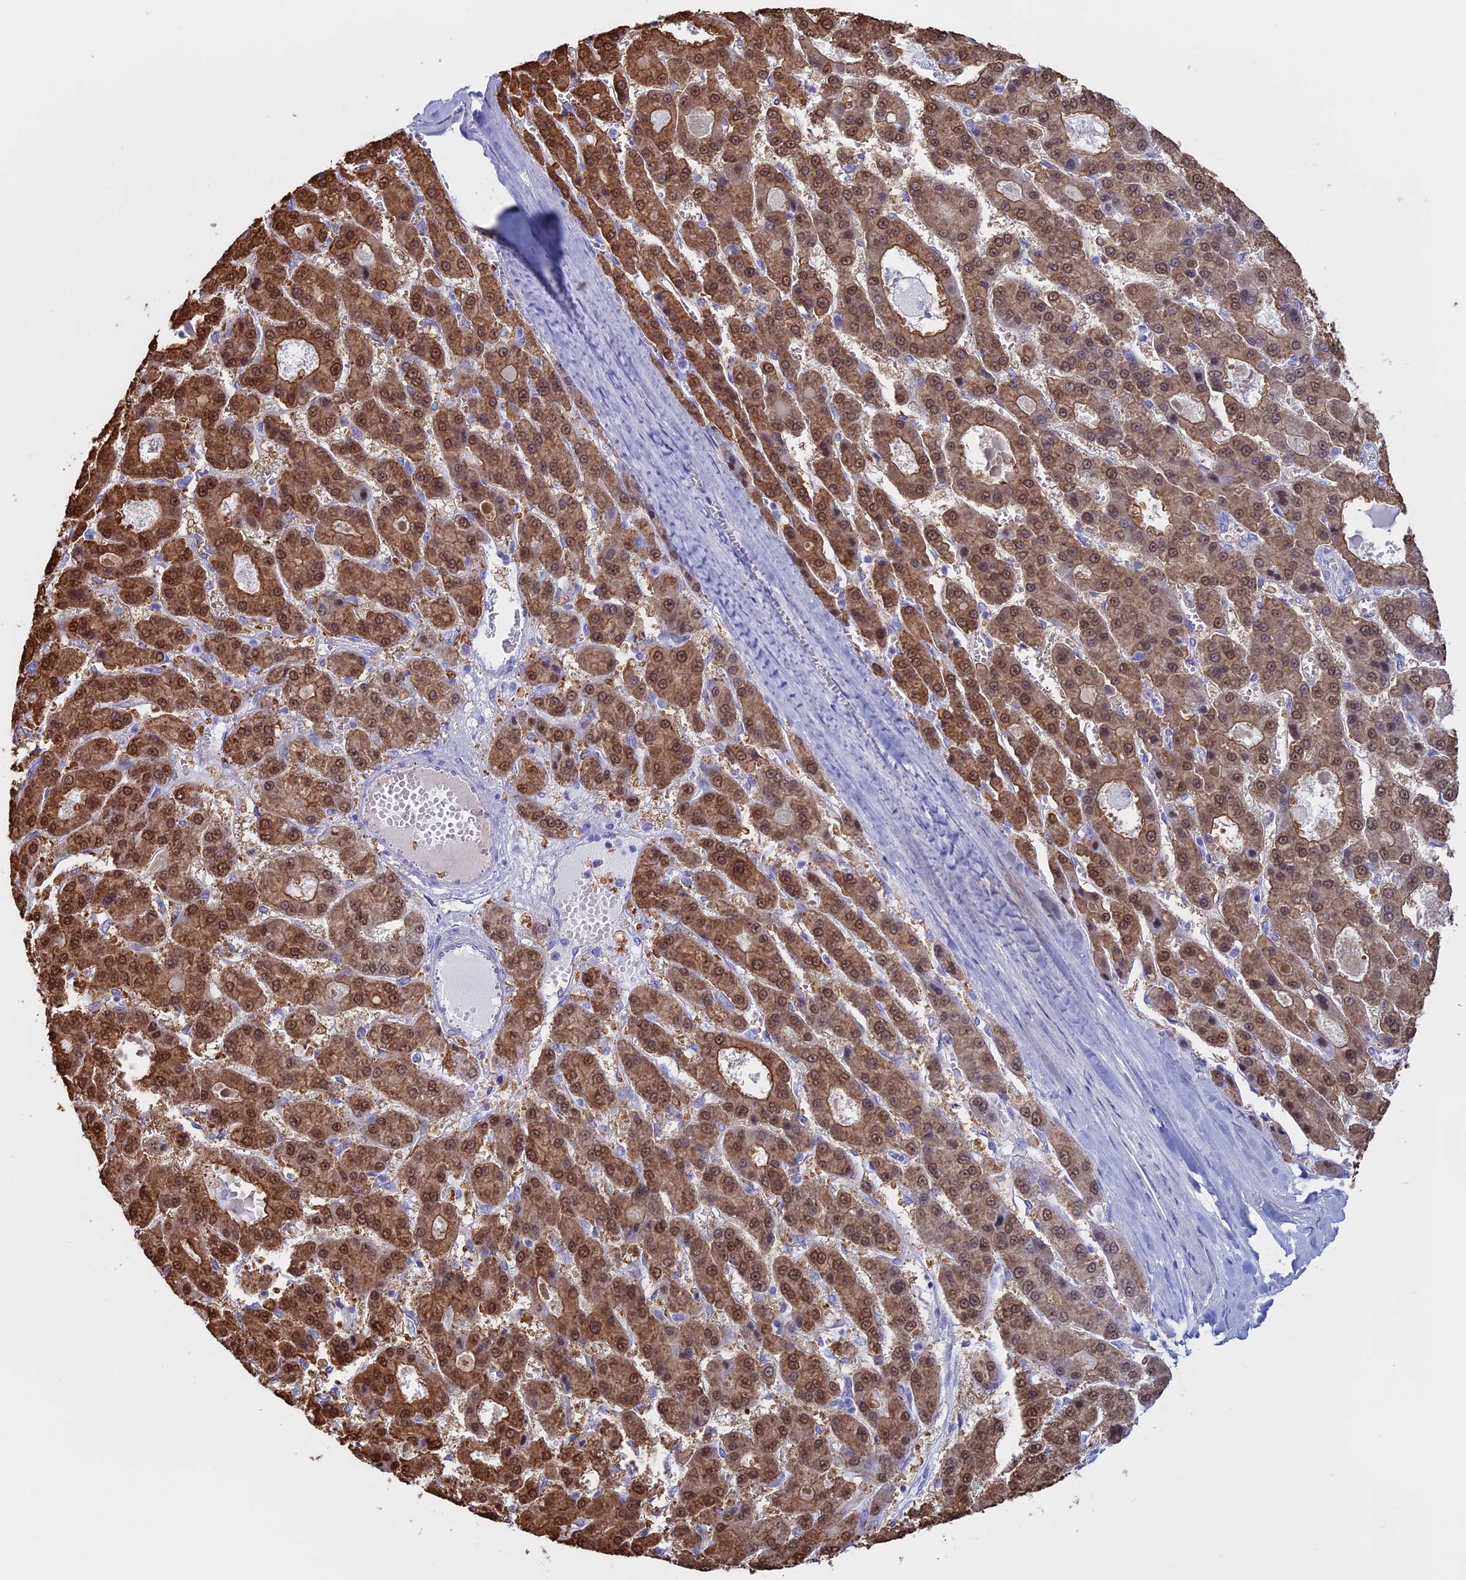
{"staining": {"intensity": "moderate", "quantity": ">75%", "location": "cytoplasmic/membranous,nuclear"}, "tissue": "liver cancer", "cell_type": "Tumor cells", "image_type": "cancer", "snomed": [{"axis": "morphology", "description": "Carcinoma, Hepatocellular, NOS"}, {"axis": "topography", "description": "Liver"}], "caption": "A high-resolution image shows immunohistochemistry staining of liver cancer (hepatocellular carcinoma), which reveals moderate cytoplasmic/membranous and nuclear positivity in approximately >75% of tumor cells.", "gene": "LHFPL2", "patient": {"sex": "male", "age": 70}}